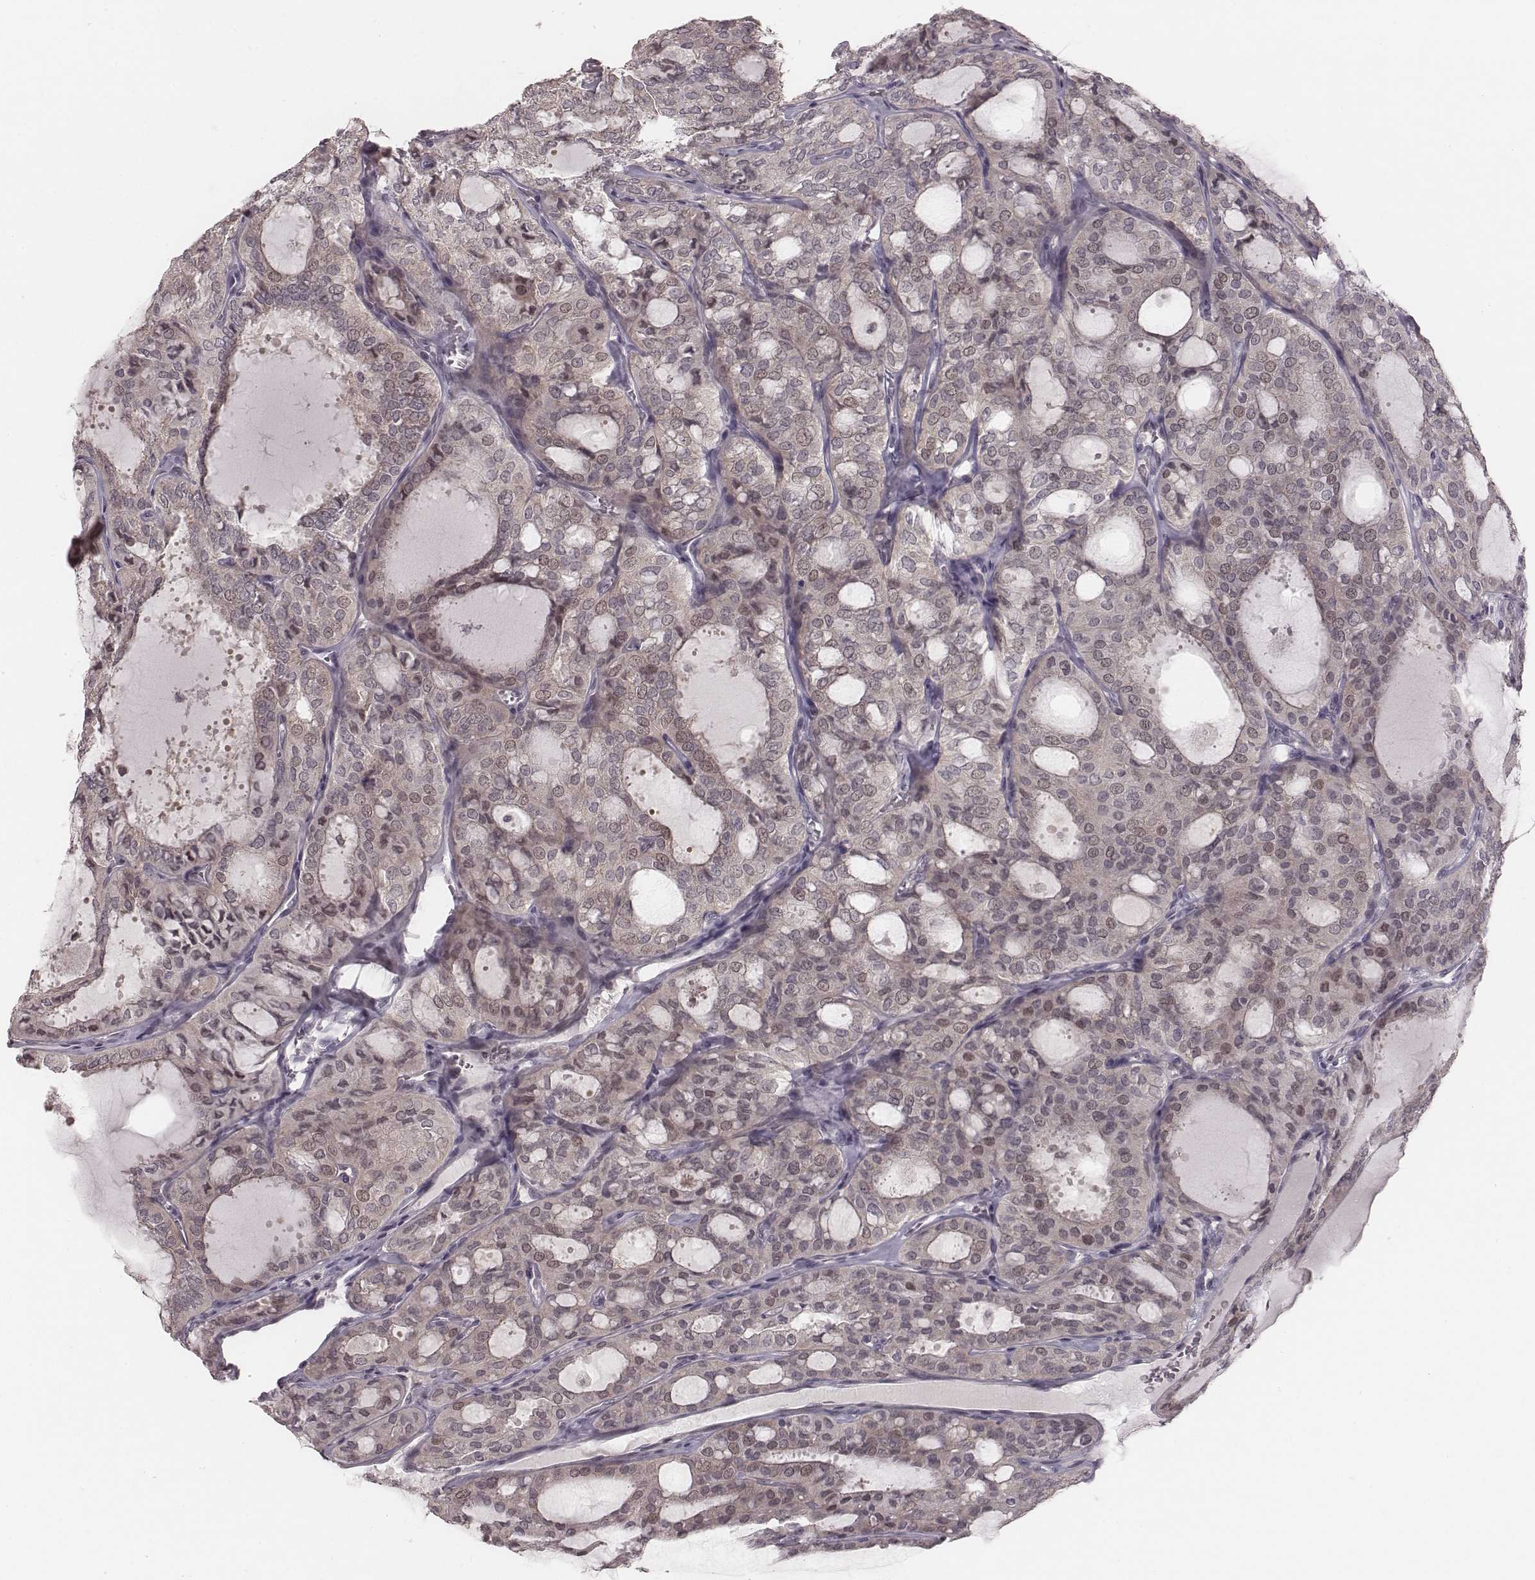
{"staining": {"intensity": "weak", "quantity": ">75%", "location": "cytoplasmic/membranous"}, "tissue": "thyroid cancer", "cell_type": "Tumor cells", "image_type": "cancer", "snomed": [{"axis": "morphology", "description": "Follicular adenoma carcinoma, NOS"}, {"axis": "topography", "description": "Thyroid gland"}], "caption": "Thyroid follicular adenoma carcinoma stained with DAB IHC reveals low levels of weak cytoplasmic/membranous staining in about >75% of tumor cells.", "gene": "IQCG", "patient": {"sex": "male", "age": 75}}